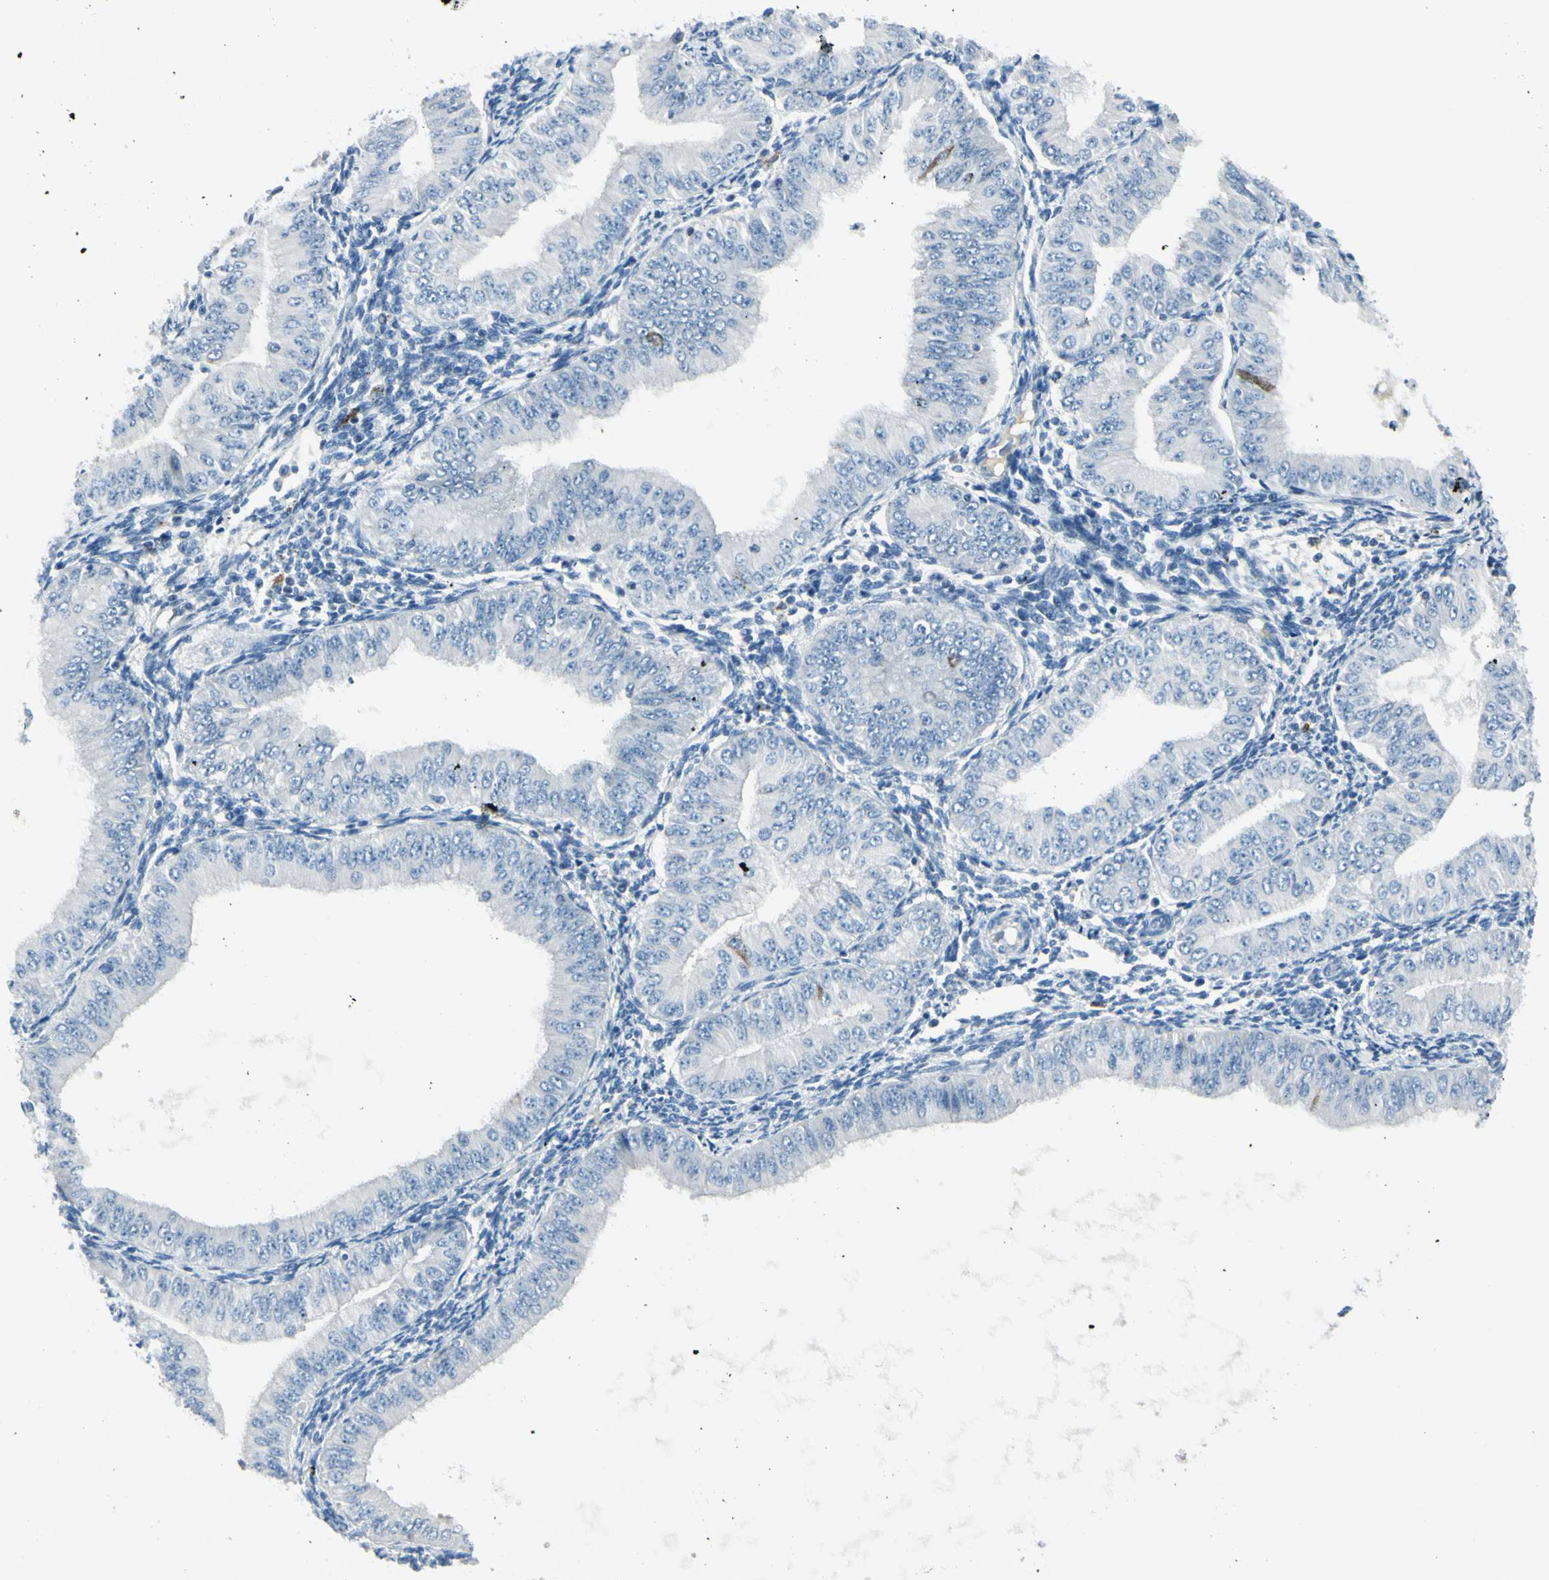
{"staining": {"intensity": "negative", "quantity": "none", "location": "none"}, "tissue": "endometrial cancer", "cell_type": "Tumor cells", "image_type": "cancer", "snomed": [{"axis": "morphology", "description": "Normal tissue, NOS"}, {"axis": "morphology", "description": "Adenocarcinoma, NOS"}, {"axis": "topography", "description": "Endometrium"}], "caption": "An image of human endometrial cancer (adenocarcinoma) is negative for staining in tumor cells.", "gene": "DLG4", "patient": {"sex": "female", "age": 53}}